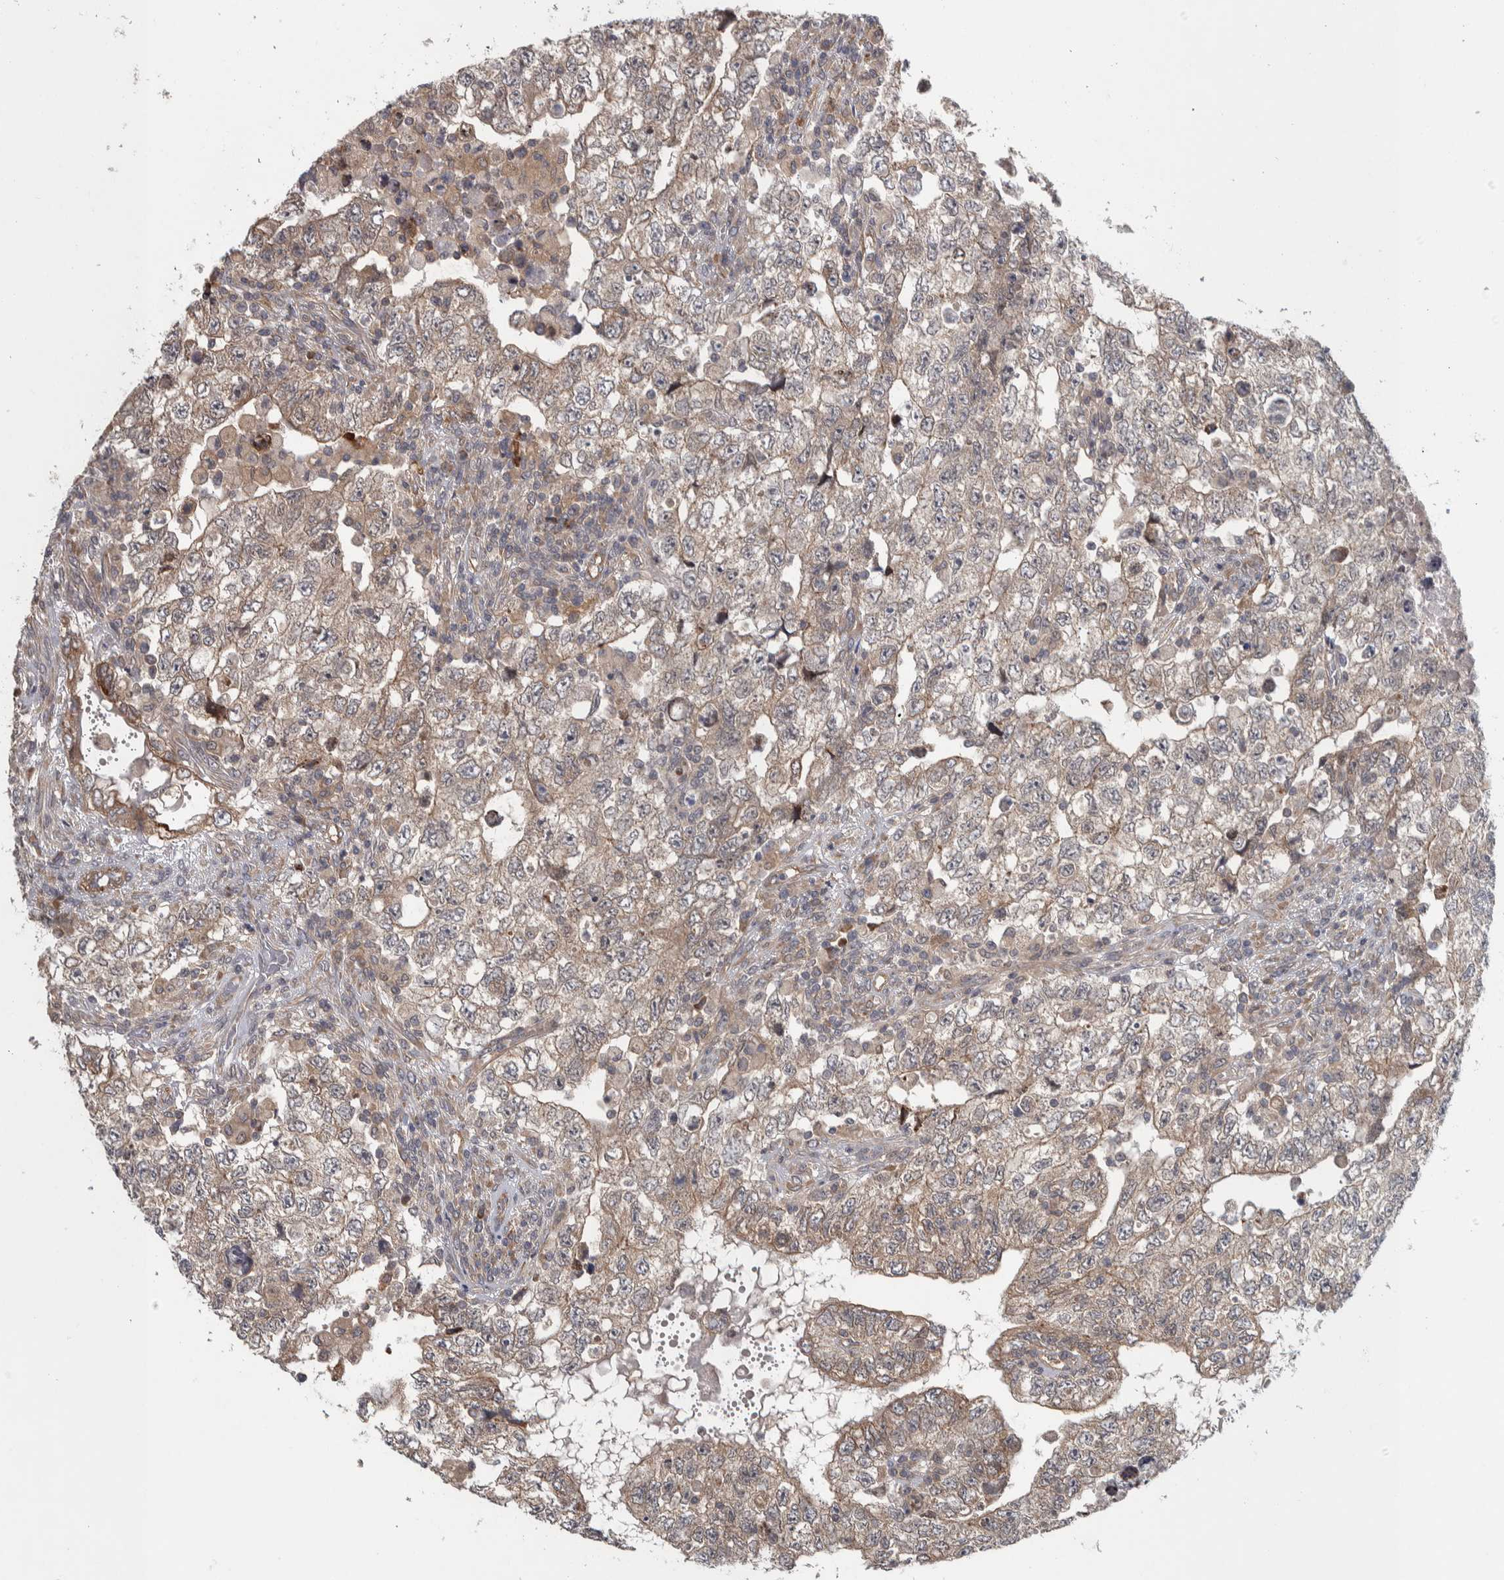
{"staining": {"intensity": "weak", "quantity": "<25%", "location": "cytoplasmic/membranous"}, "tissue": "testis cancer", "cell_type": "Tumor cells", "image_type": "cancer", "snomed": [{"axis": "morphology", "description": "Carcinoma, Embryonal, NOS"}, {"axis": "topography", "description": "Testis"}], "caption": "The histopathology image exhibits no staining of tumor cells in embryonal carcinoma (testis).", "gene": "TBC1D31", "patient": {"sex": "male", "age": 36}}